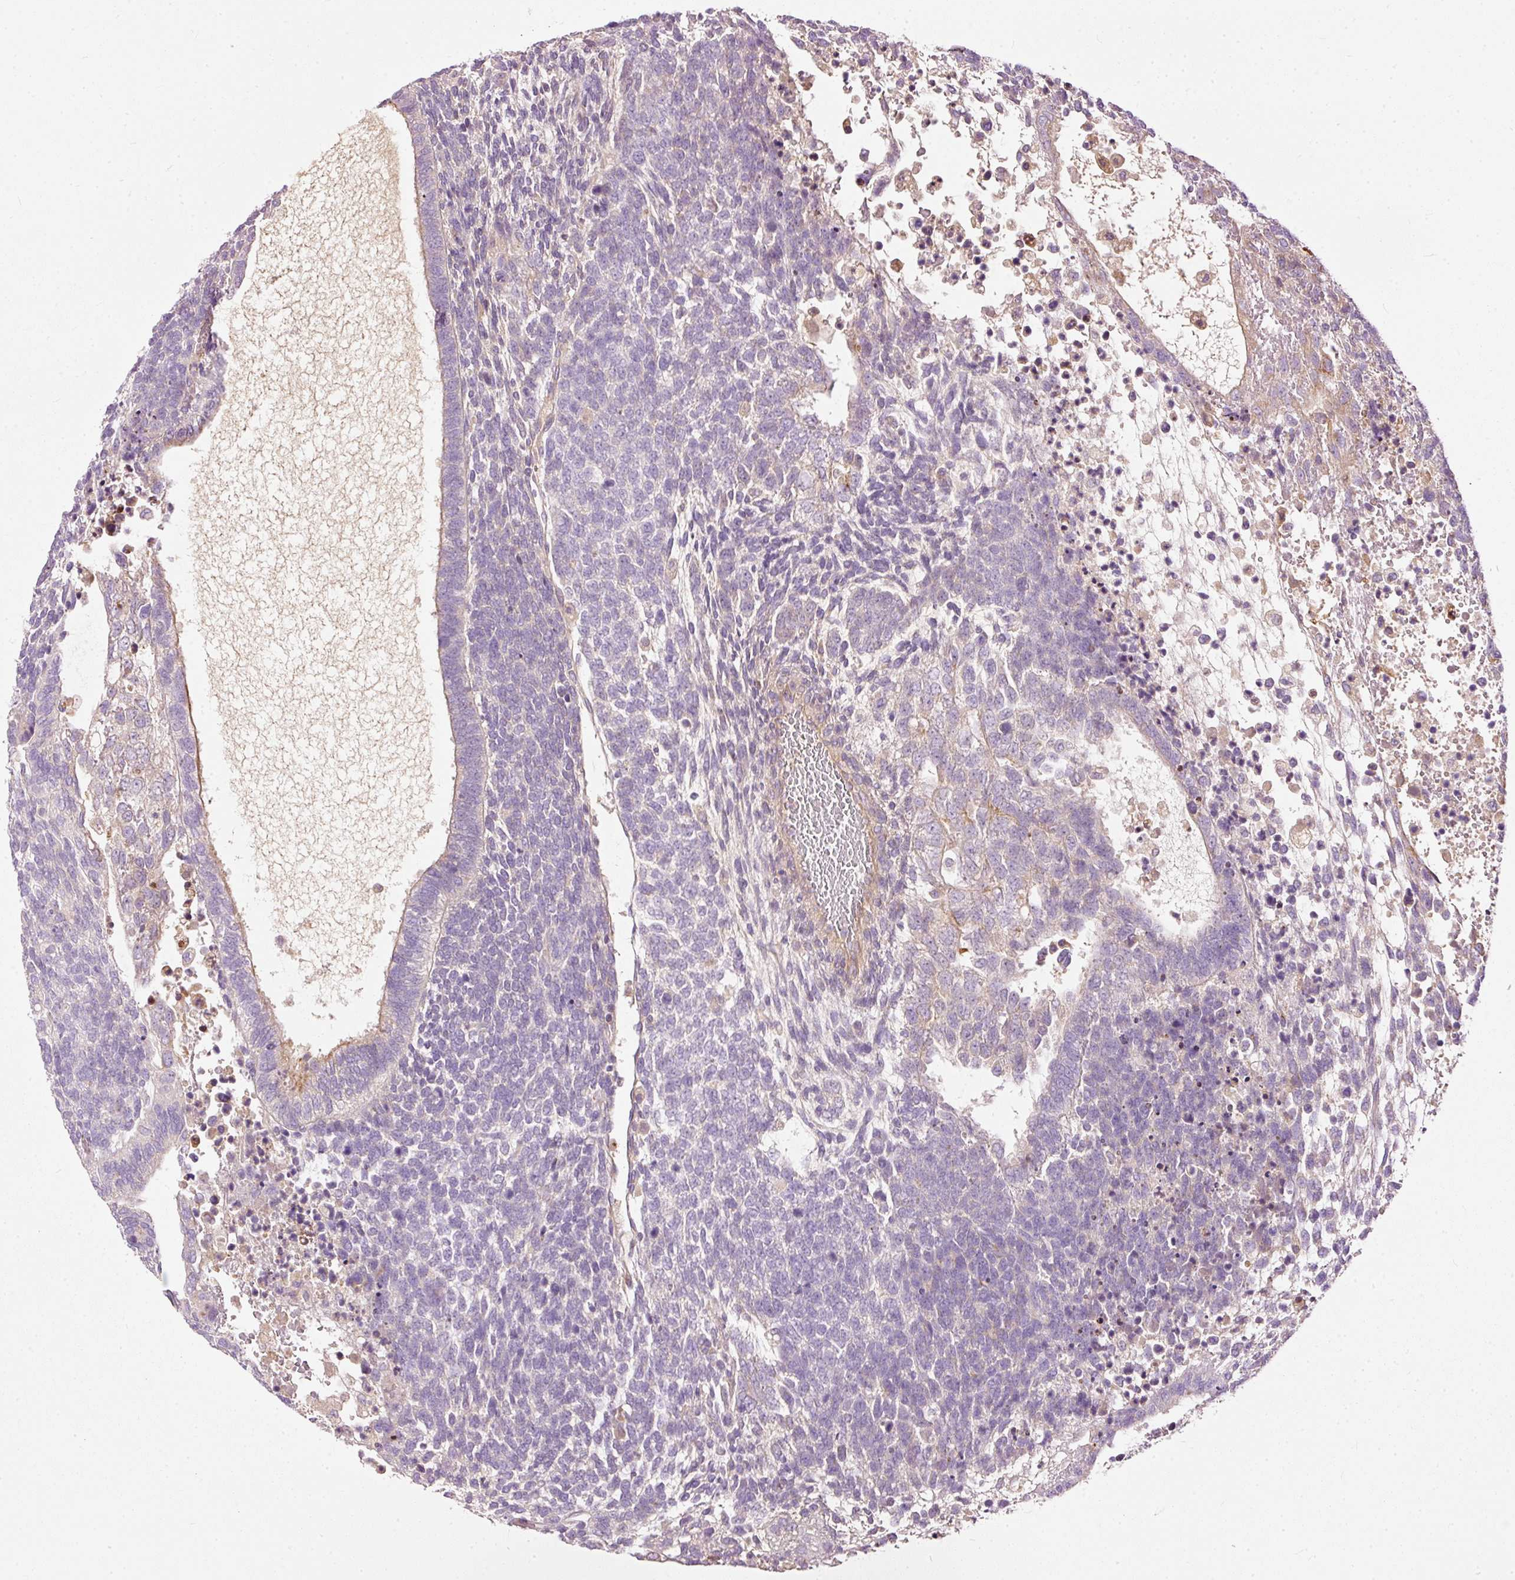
{"staining": {"intensity": "negative", "quantity": "none", "location": "none"}, "tissue": "testis cancer", "cell_type": "Tumor cells", "image_type": "cancer", "snomed": [{"axis": "morphology", "description": "Carcinoma, Embryonal, NOS"}, {"axis": "topography", "description": "Testis"}], "caption": "This is an IHC image of human testis cancer. There is no expression in tumor cells.", "gene": "PAQR9", "patient": {"sex": "male", "age": 23}}